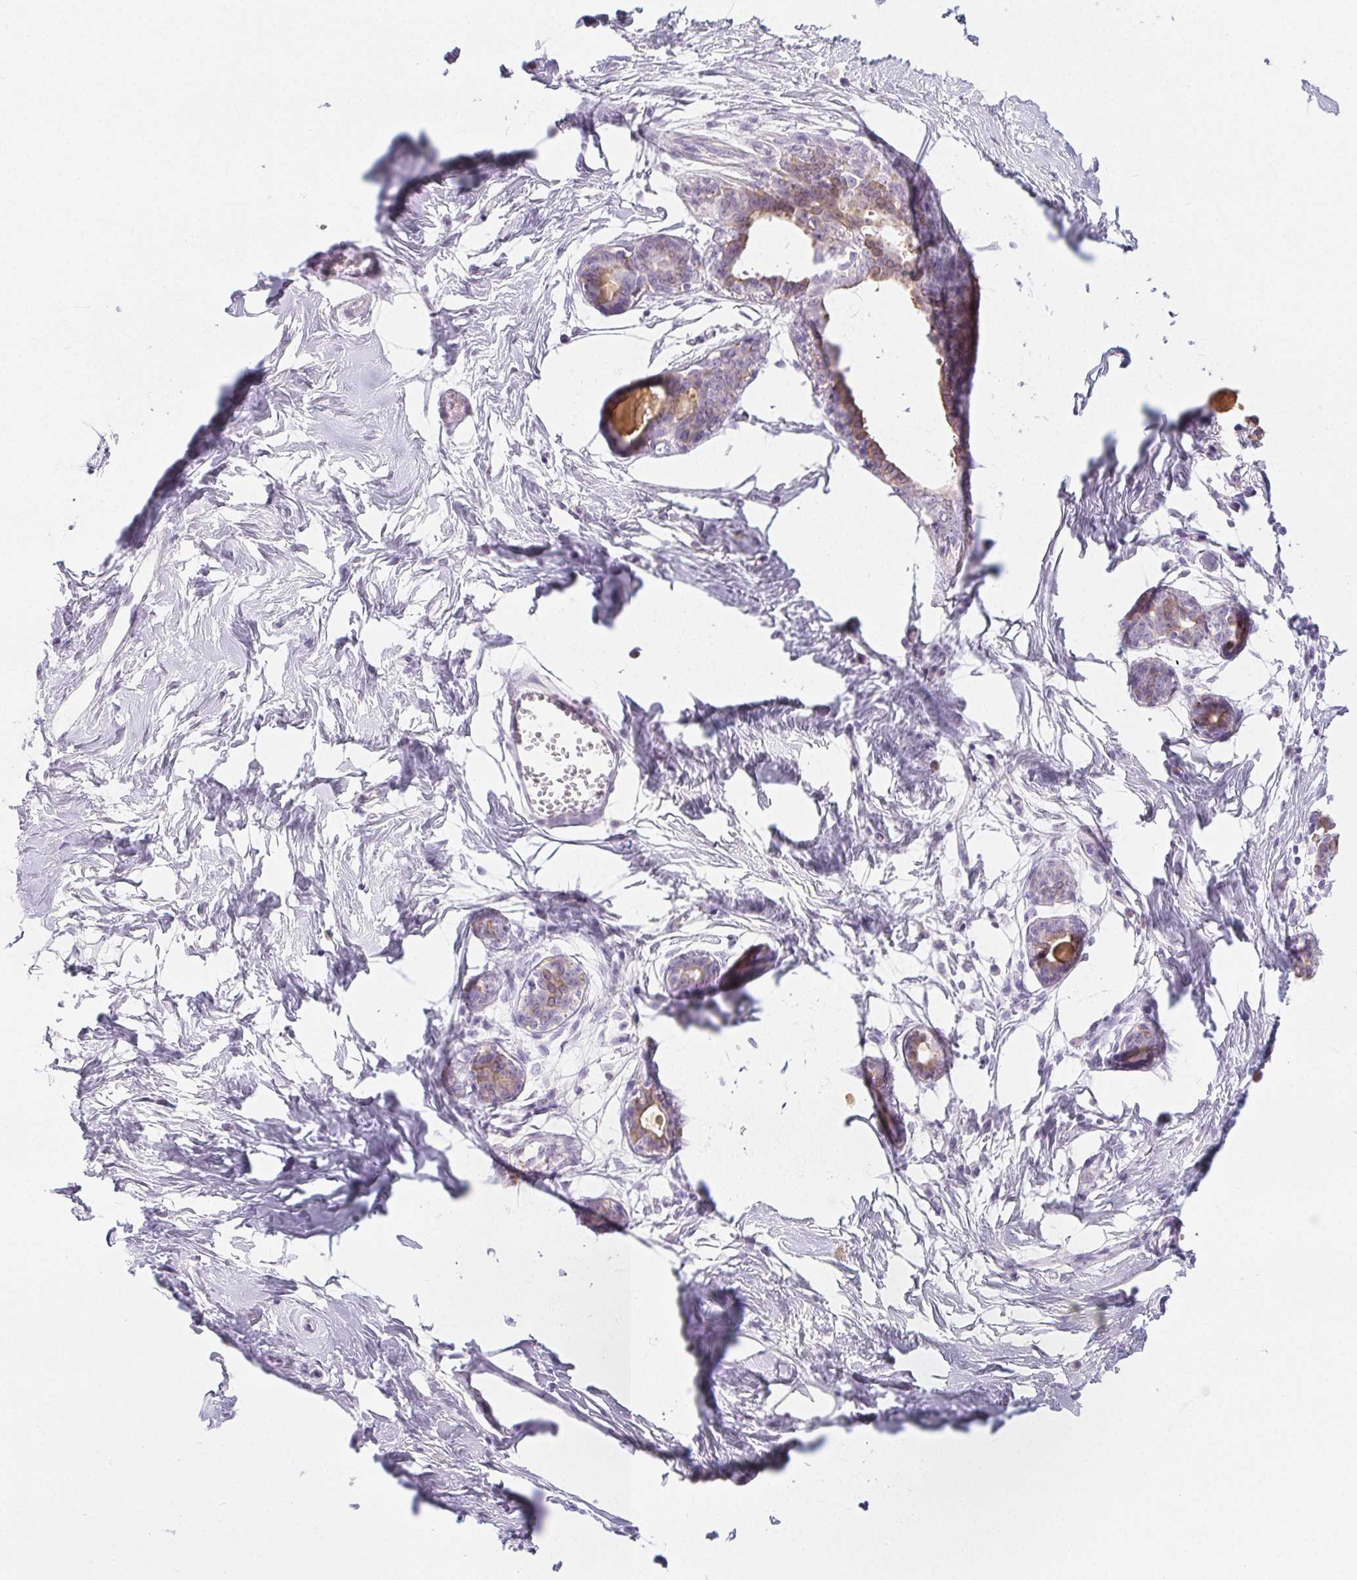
{"staining": {"intensity": "negative", "quantity": "none", "location": "none"}, "tissue": "breast", "cell_type": "Adipocytes", "image_type": "normal", "snomed": [{"axis": "morphology", "description": "Normal tissue, NOS"}, {"axis": "topography", "description": "Breast"}], "caption": "Protein analysis of unremarkable breast exhibits no significant staining in adipocytes.", "gene": "PI3", "patient": {"sex": "female", "age": 45}}